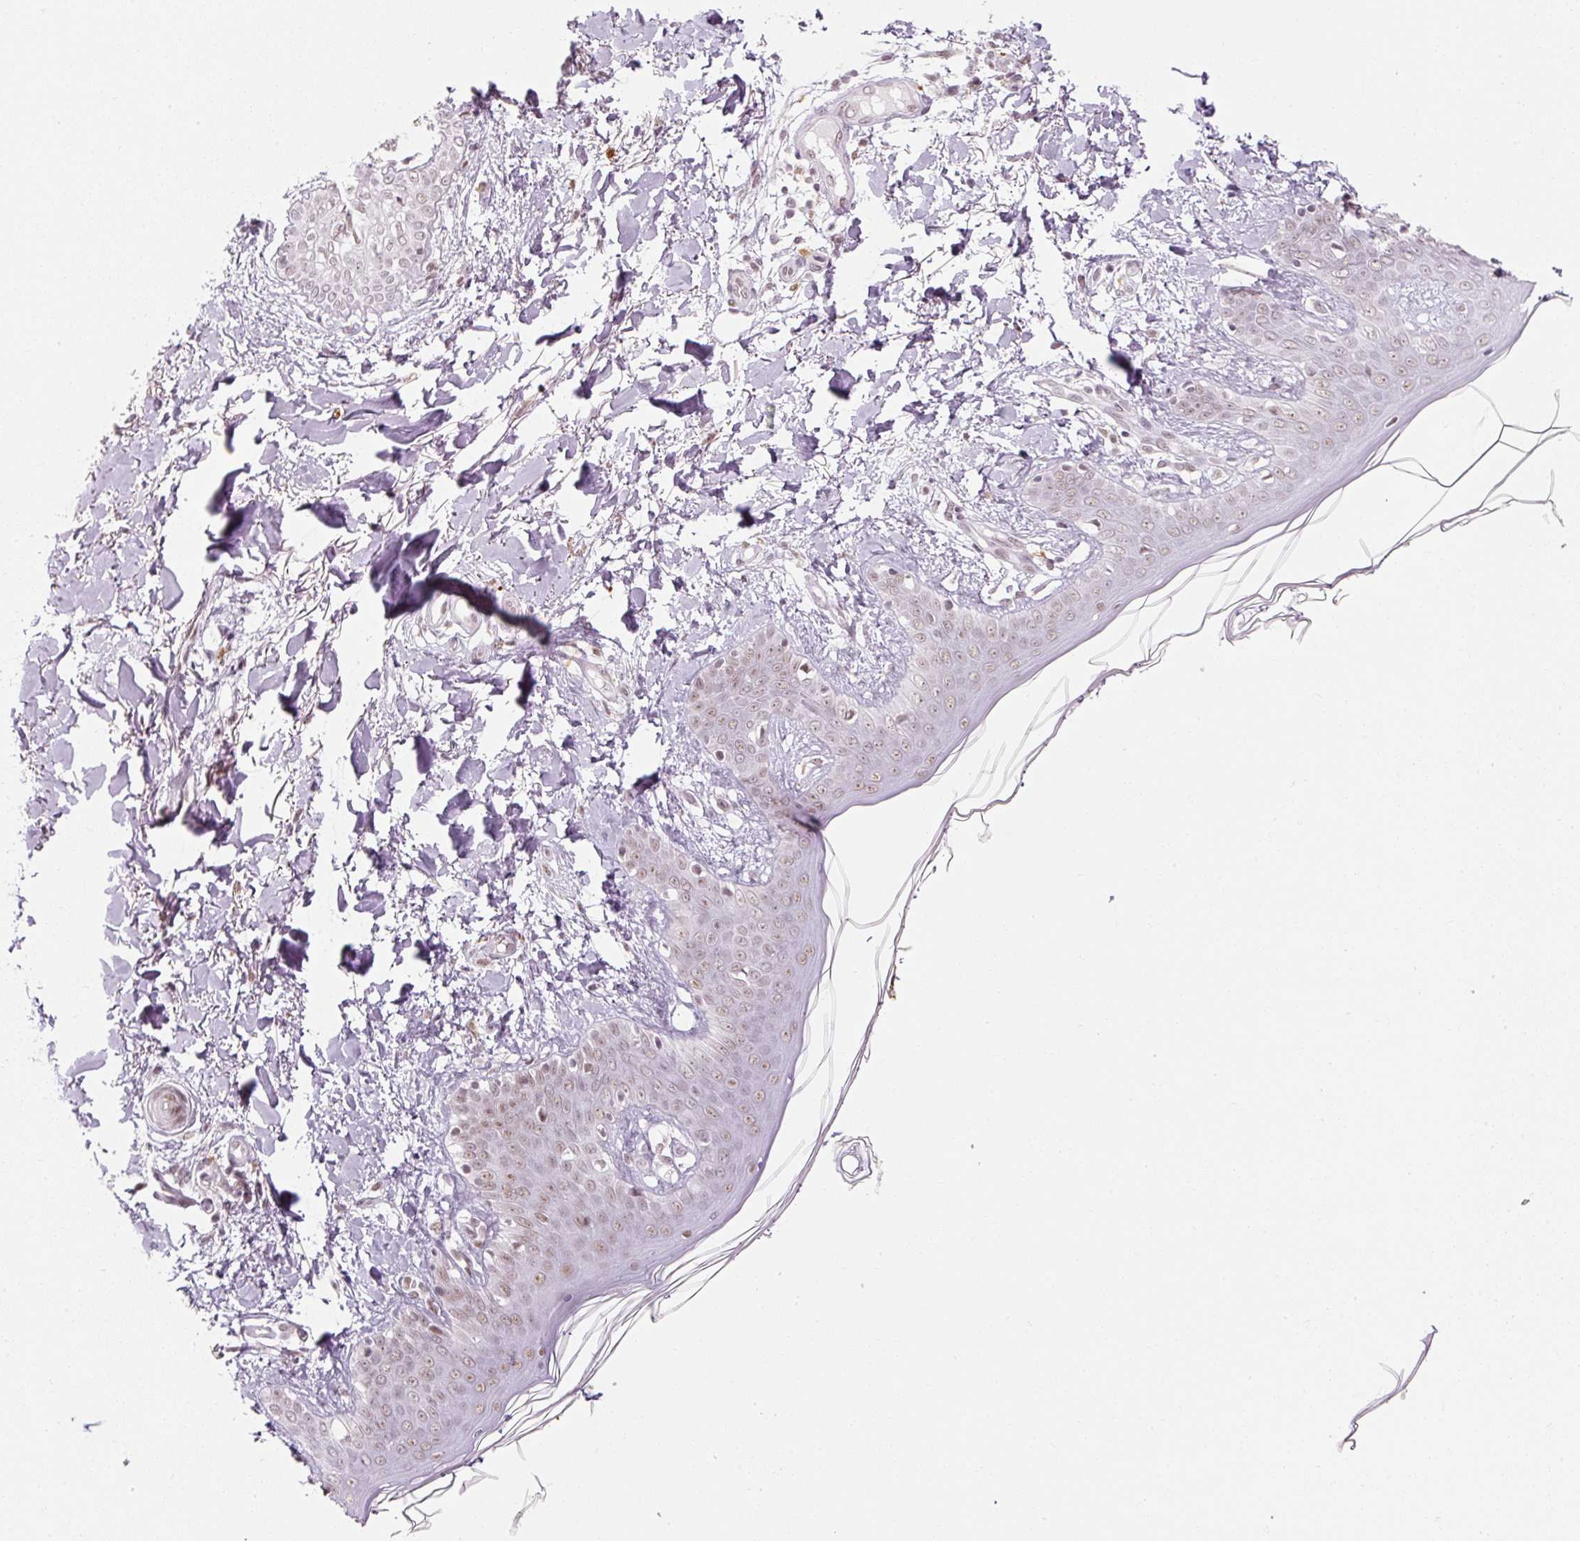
{"staining": {"intensity": "moderate", "quantity": ">75%", "location": "nuclear"}, "tissue": "skin", "cell_type": "Fibroblasts", "image_type": "normal", "snomed": [{"axis": "morphology", "description": "Normal tissue, NOS"}, {"axis": "topography", "description": "Skin"}], "caption": "Protein expression analysis of benign skin reveals moderate nuclear staining in about >75% of fibroblasts.", "gene": "U2AF2", "patient": {"sex": "female", "age": 34}}